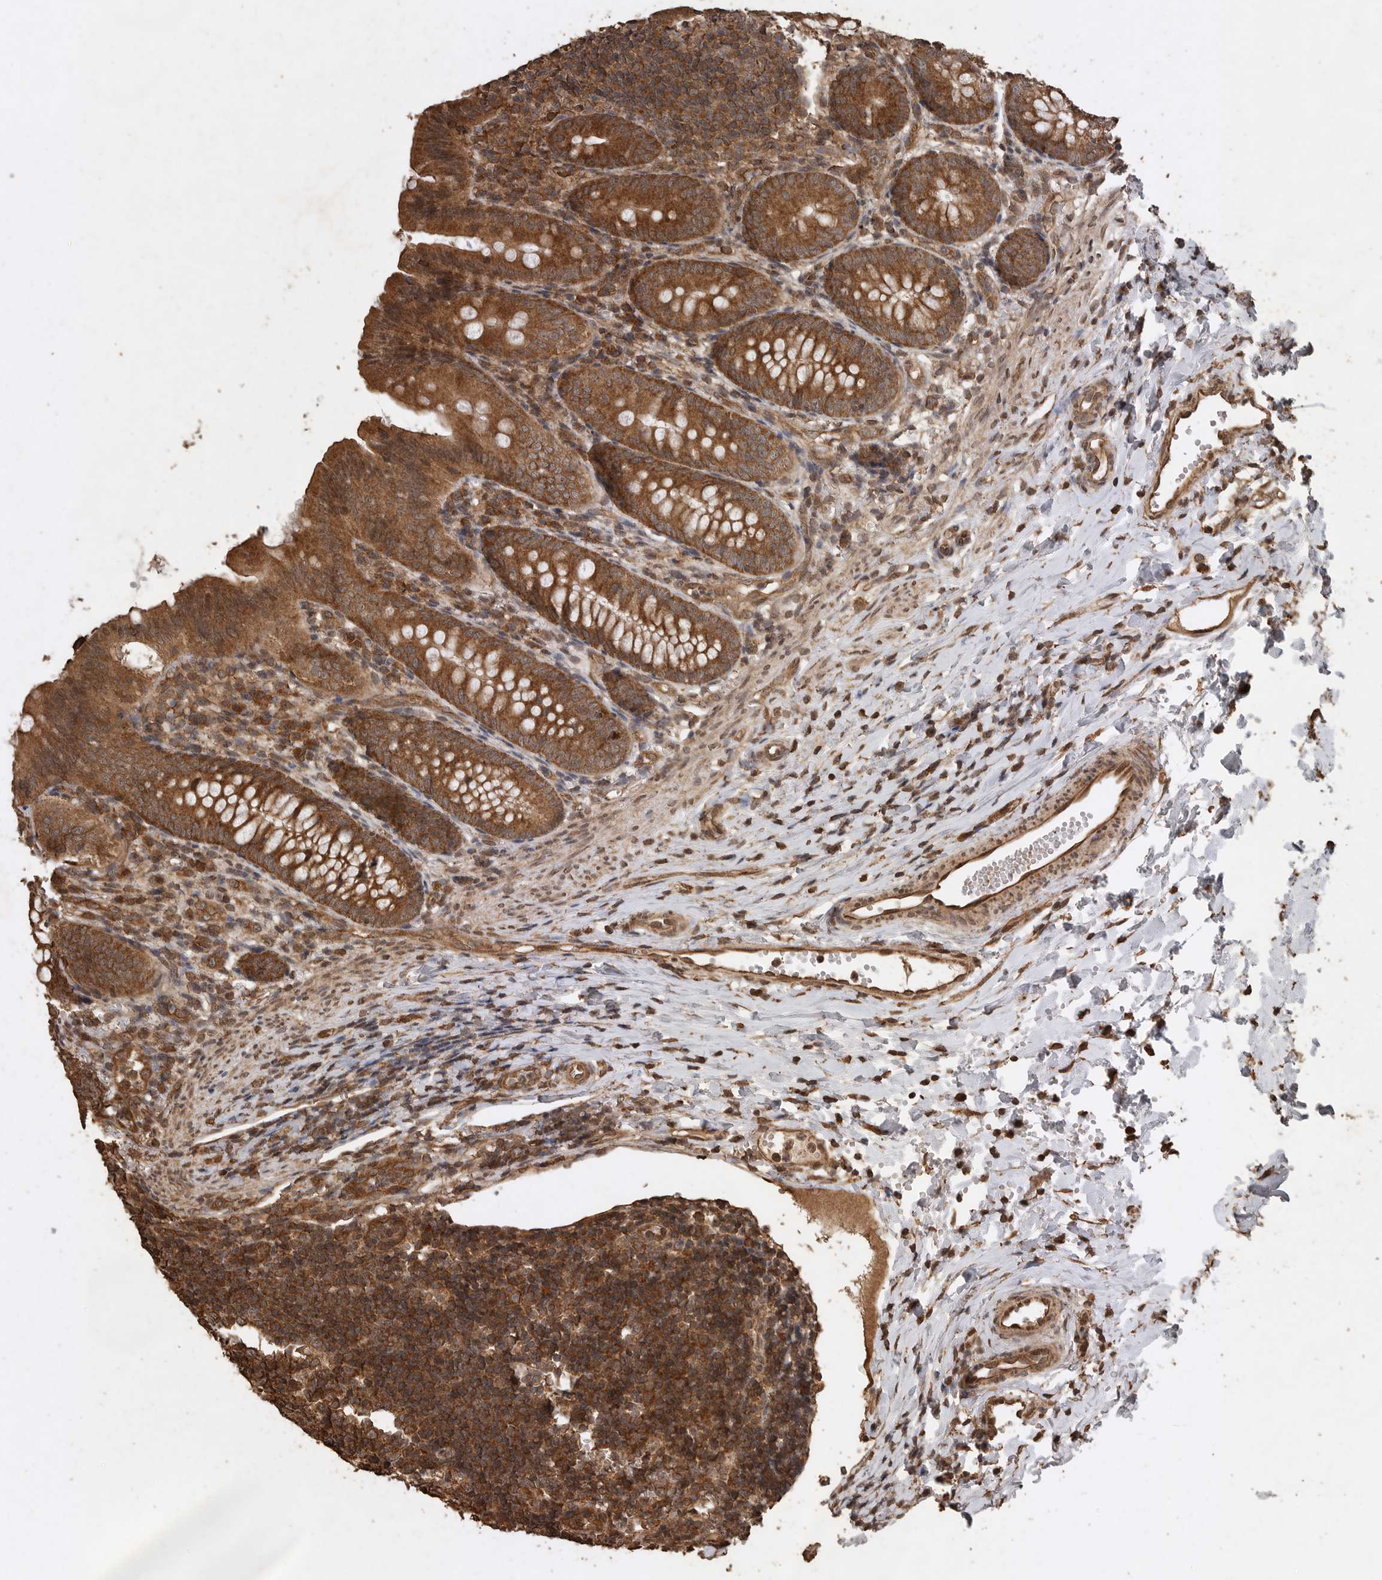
{"staining": {"intensity": "strong", "quantity": ">75%", "location": "cytoplasmic/membranous"}, "tissue": "appendix", "cell_type": "Glandular cells", "image_type": "normal", "snomed": [{"axis": "morphology", "description": "Normal tissue, NOS"}, {"axis": "topography", "description": "Appendix"}], "caption": "Appendix stained with DAB immunohistochemistry reveals high levels of strong cytoplasmic/membranous expression in about >75% of glandular cells.", "gene": "PINK1", "patient": {"sex": "male", "age": 1}}